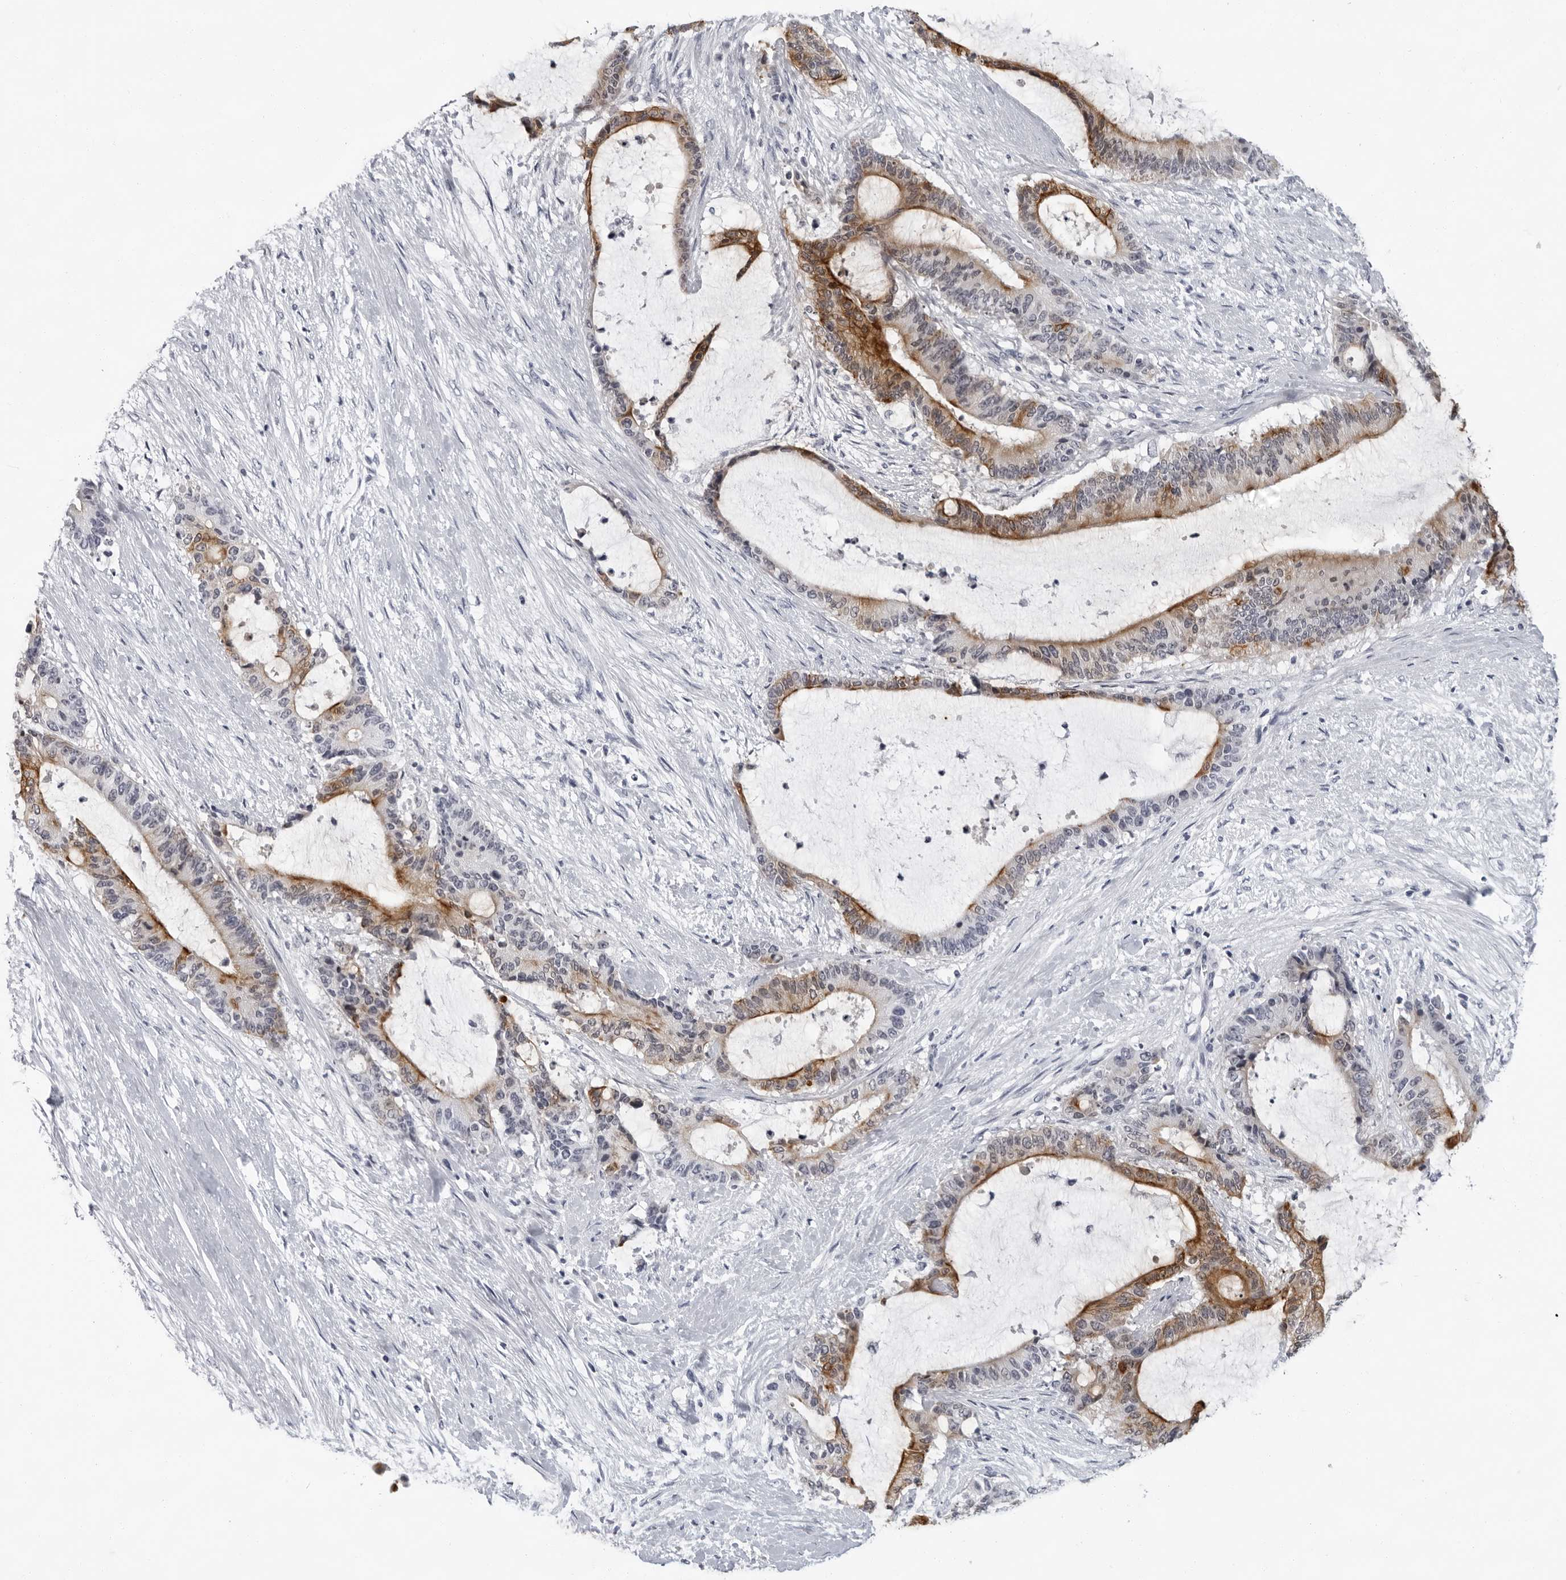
{"staining": {"intensity": "moderate", "quantity": "25%-75%", "location": "cytoplasmic/membranous"}, "tissue": "liver cancer", "cell_type": "Tumor cells", "image_type": "cancer", "snomed": [{"axis": "morphology", "description": "Normal tissue, NOS"}, {"axis": "morphology", "description": "Cholangiocarcinoma"}, {"axis": "topography", "description": "Liver"}, {"axis": "topography", "description": "Peripheral nerve tissue"}], "caption": "An immunohistochemistry image of neoplastic tissue is shown. Protein staining in brown highlights moderate cytoplasmic/membranous positivity in cholangiocarcinoma (liver) within tumor cells. The protein of interest is stained brown, and the nuclei are stained in blue (DAB IHC with brightfield microscopy, high magnification).", "gene": "CCDC28B", "patient": {"sex": "female", "age": 73}}